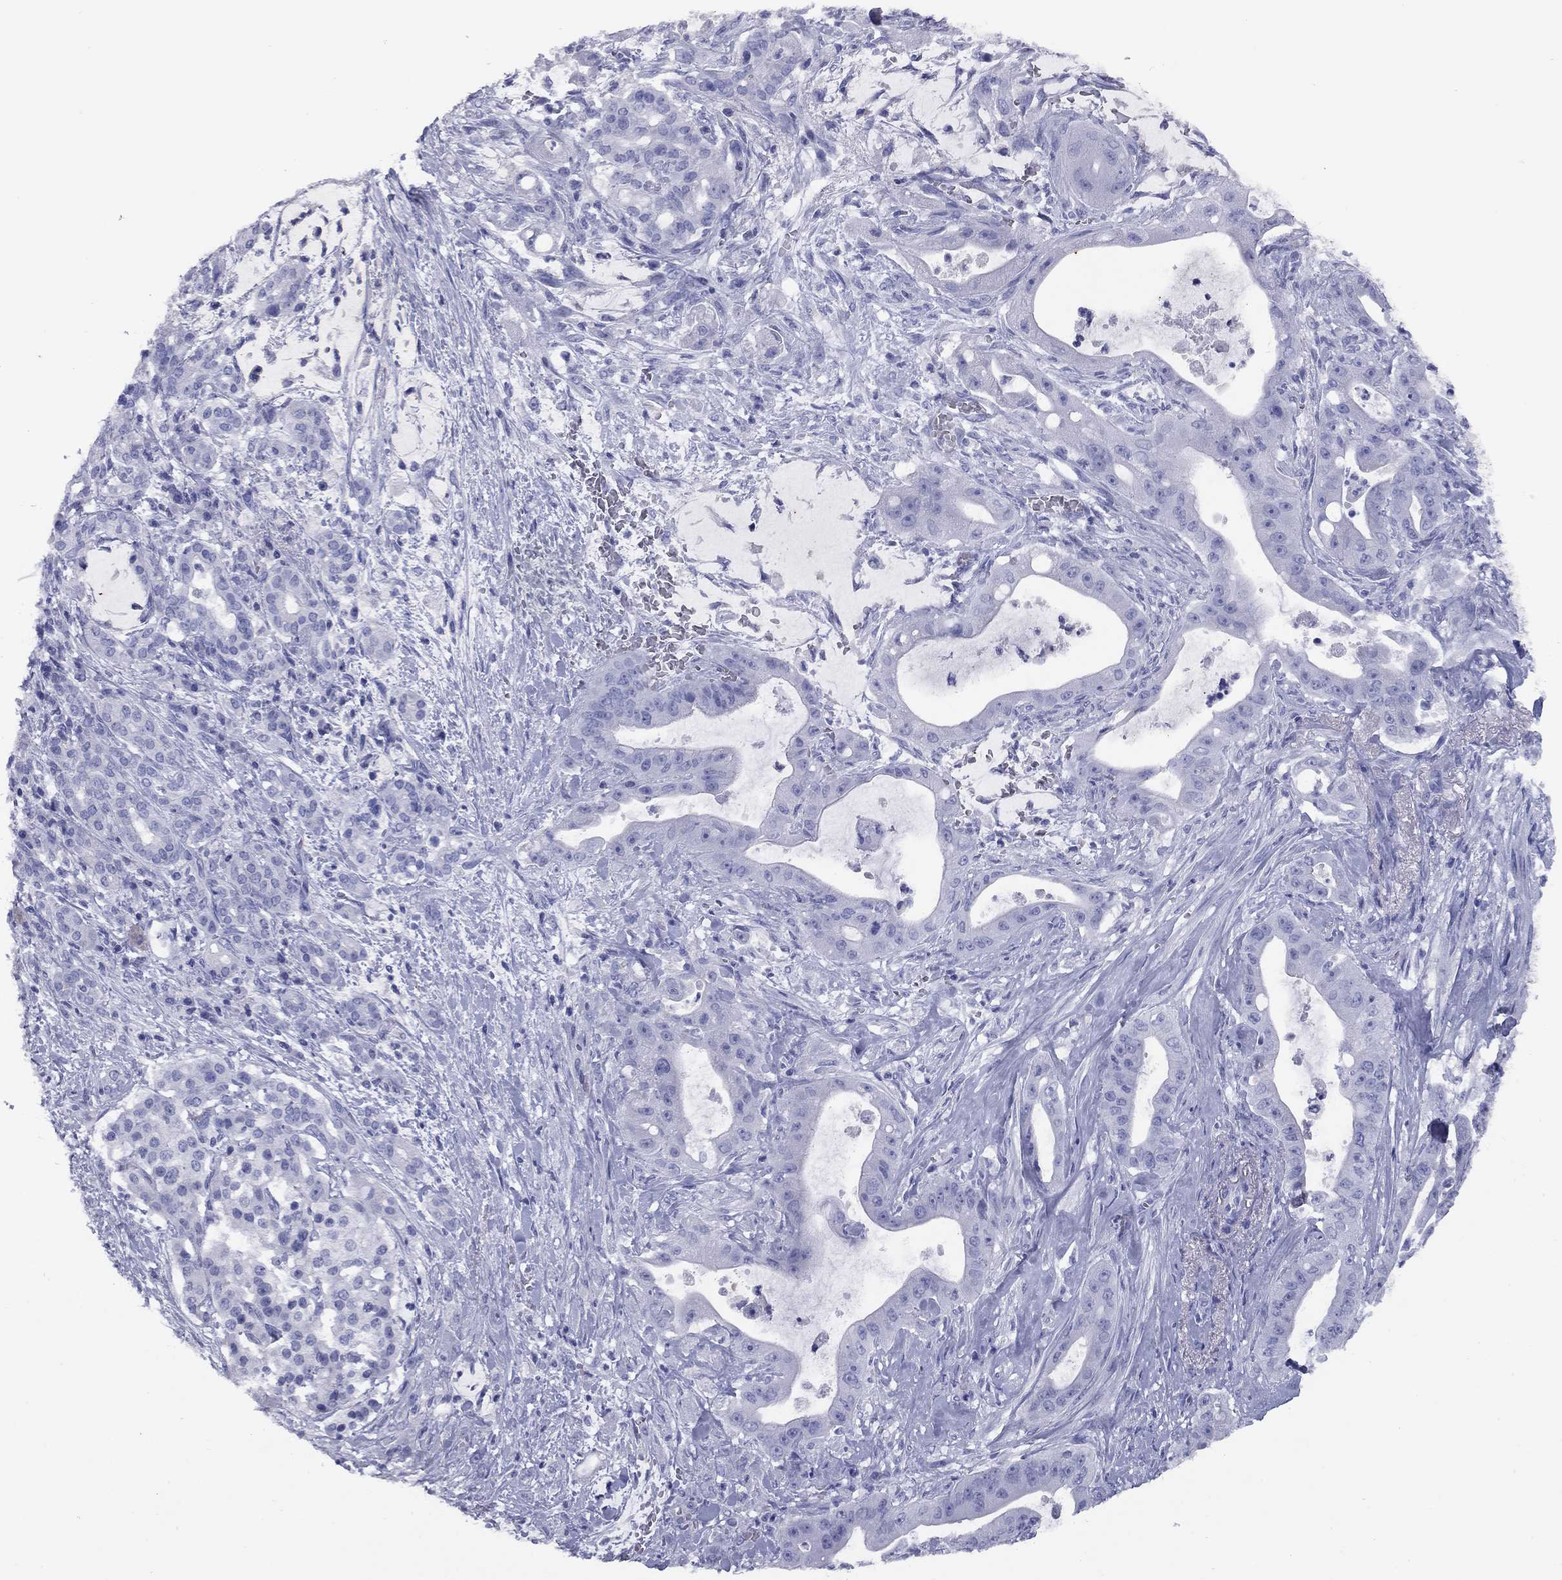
{"staining": {"intensity": "negative", "quantity": "none", "location": "none"}, "tissue": "pancreatic cancer", "cell_type": "Tumor cells", "image_type": "cancer", "snomed": [{"axis": "morphology", "description": "Normal tissue, NOS"}, {"axis": "morphology", "description": "Inflammation, NOS"}, {"axis": "morphology", "description": "Adenocarcinoma, NOS"}, {"axis": "topography", "description": "Pancreas"}], "caption": "DAB immunohistochemical staining of human pancreatic cancer (adenocarcinoma) shows no significant staining in tumor cells.", "gene": "NPPA", "patient": {"sex": "male", "age": 57}}